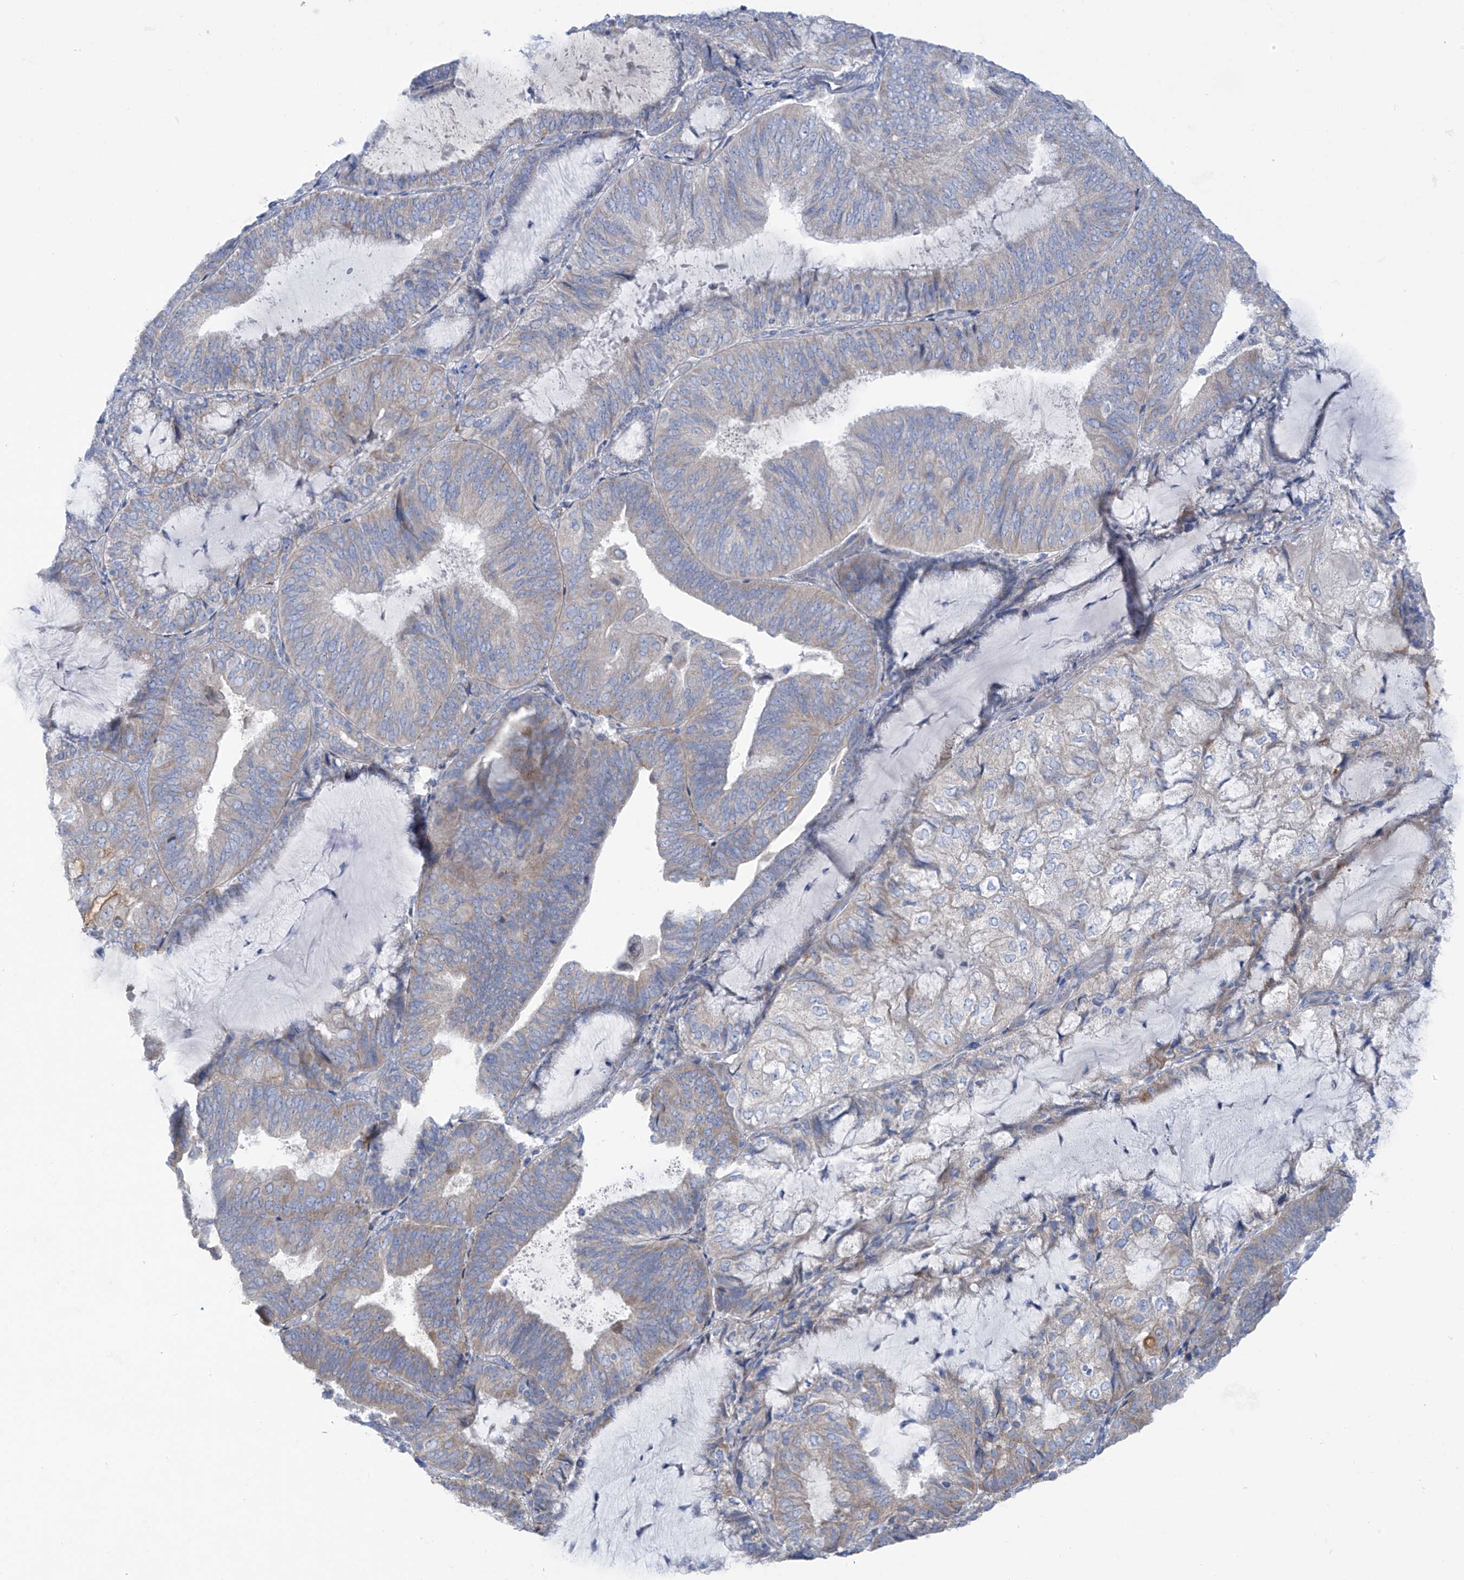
{"staining": {"intensity": "weak", "quantity": "25%-75%", "location": "cytoplasmic/membranous"}, "tissue": "endometrial cancer", "cell_type": "Tumor cells", "image_type": "cancer", "snomed": [{"axis": "morphology", "description": "Adenocarcinoma, NOS"}, {"axis": "topography", "description": "Endometrium"}], "caption": "Protein staining shows weak cytoplasmic/membranous expression in approximately 25%-75% of tumor cells in endometrial cancer.", "gene": "TRMT2B", "patient": {"sex": "female", "age": 81}}